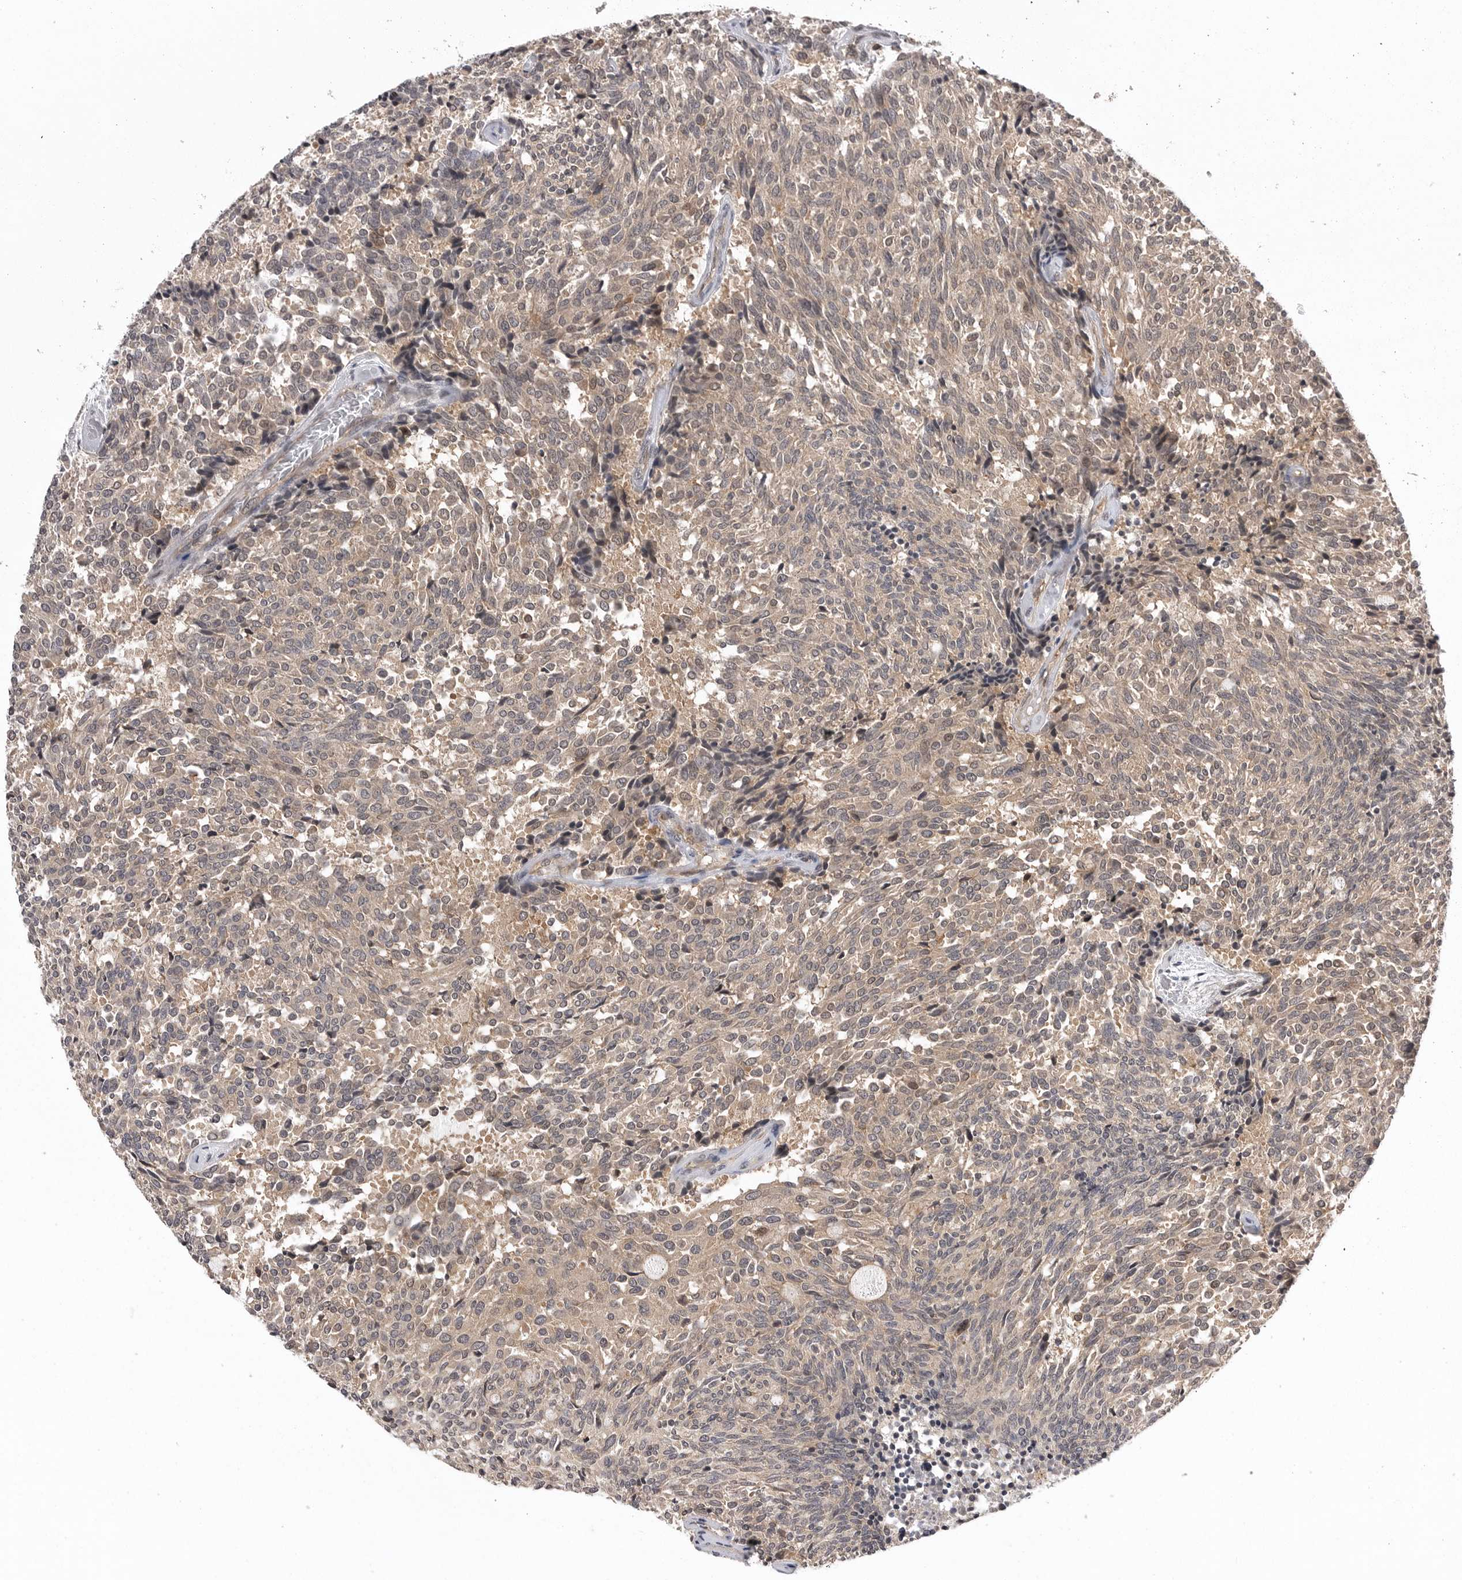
{"staining": {"intensity": "weak", "quantity": "<25%", "location": "cytoplasmic/membranous,nuclear"}, "tissue": "carcinoid", "cell_type": "Tumor cells", "image_type": "cancer", "snomed": [{"axis": "morphology", "description": "Carcinoid, malignant, NOS"}, {"axis": "topography", "description": "Pancreas"}], "caption": "Immunohistochemistry (IHC) of carcinoid displays no positivity in tumor cells. Brightfield microscopy of immunohistochemistry stained with DAB (brown) and hematoxylin (blue), captured at high magnification.", "gene": "AOAH", "patient": {"sex": "female", "age": 54}}